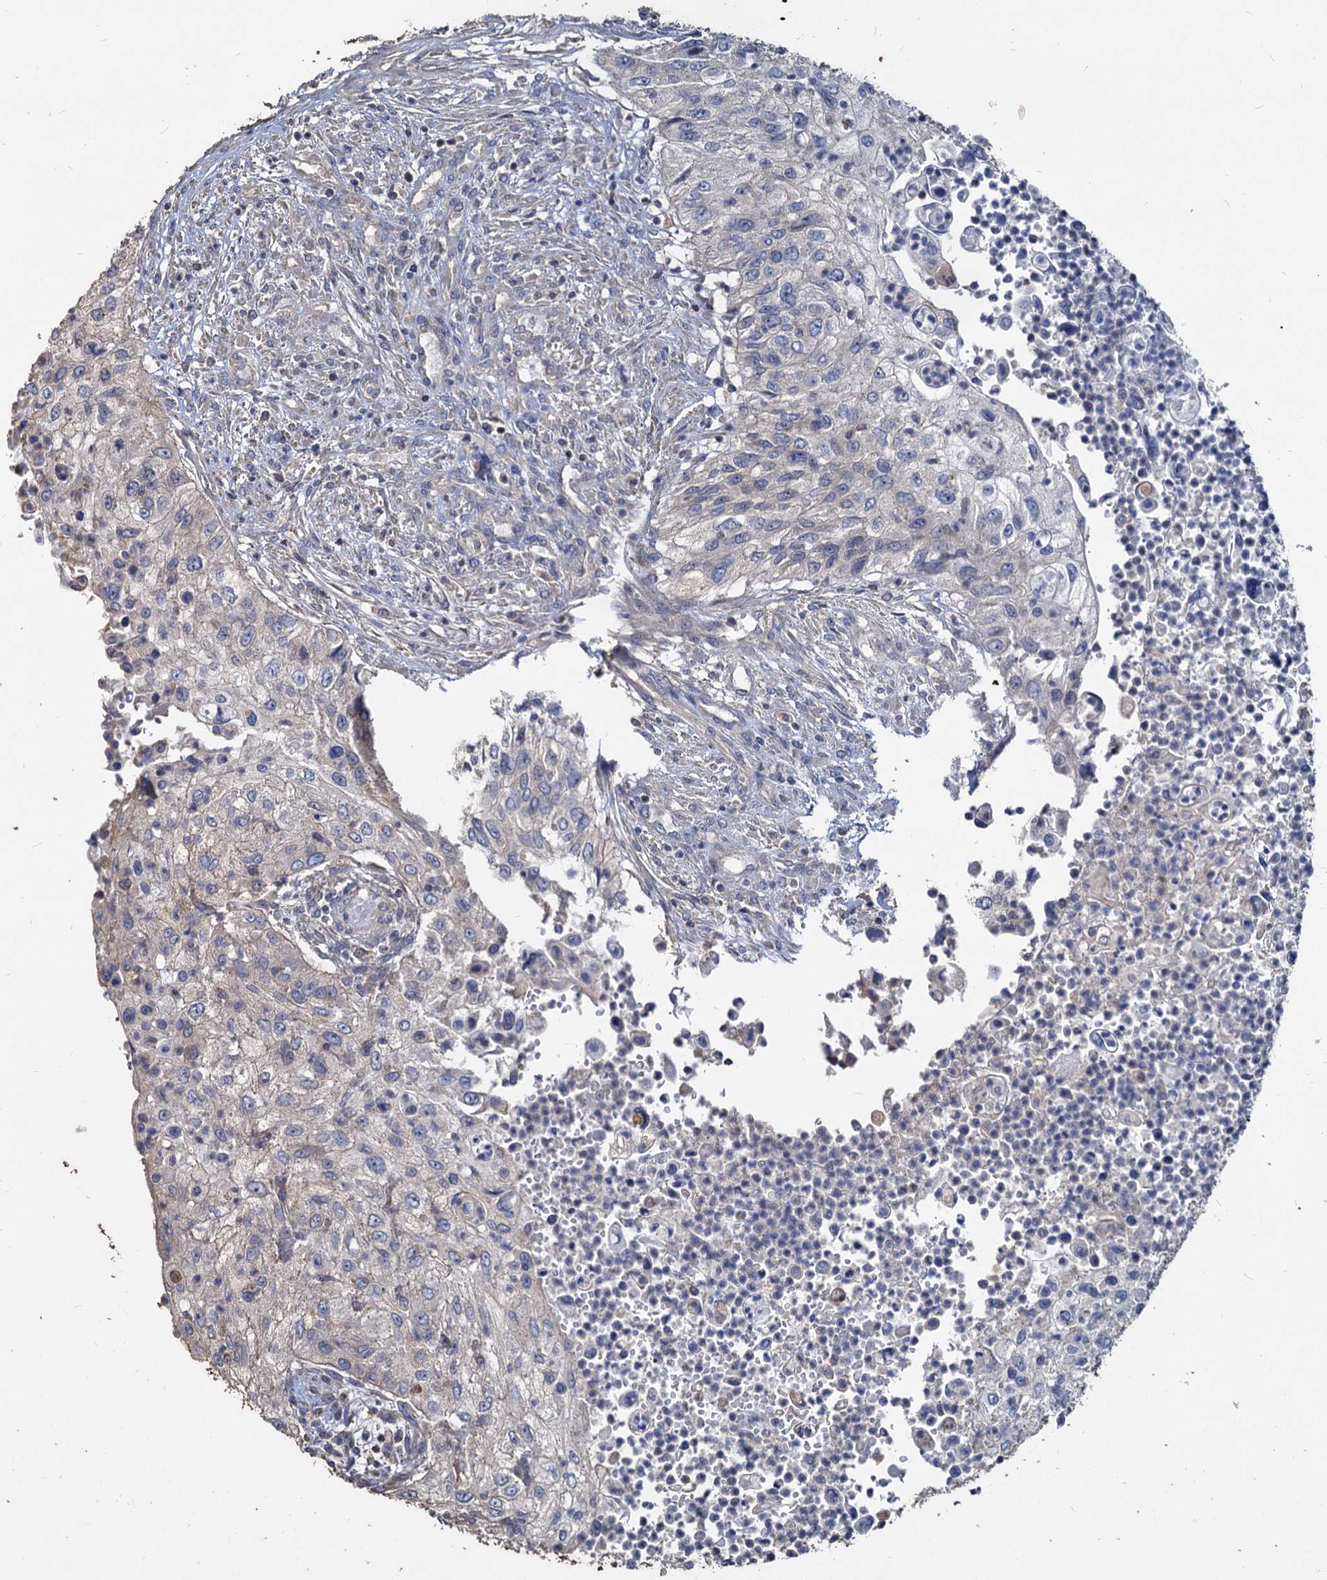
{"staining": {"intensity": "negative", "quantity": "none", "location": "none"}, "tissue": "urothelial cancer", "cell_type": "Tumor cells", "image_type": "cancer", "snomed": [{"axis": "morphology", "description": "Urothelial carcinoma, High grade"}, {"axis": "topography", "description": "Urinary bladder"}], "caption": "Image shows no protein positivity in tumor cells of urothelial carcinoma (high-grade) tissue.", "gene": "DEPDC4", "patient": {"sex": "female", "age": 60}}